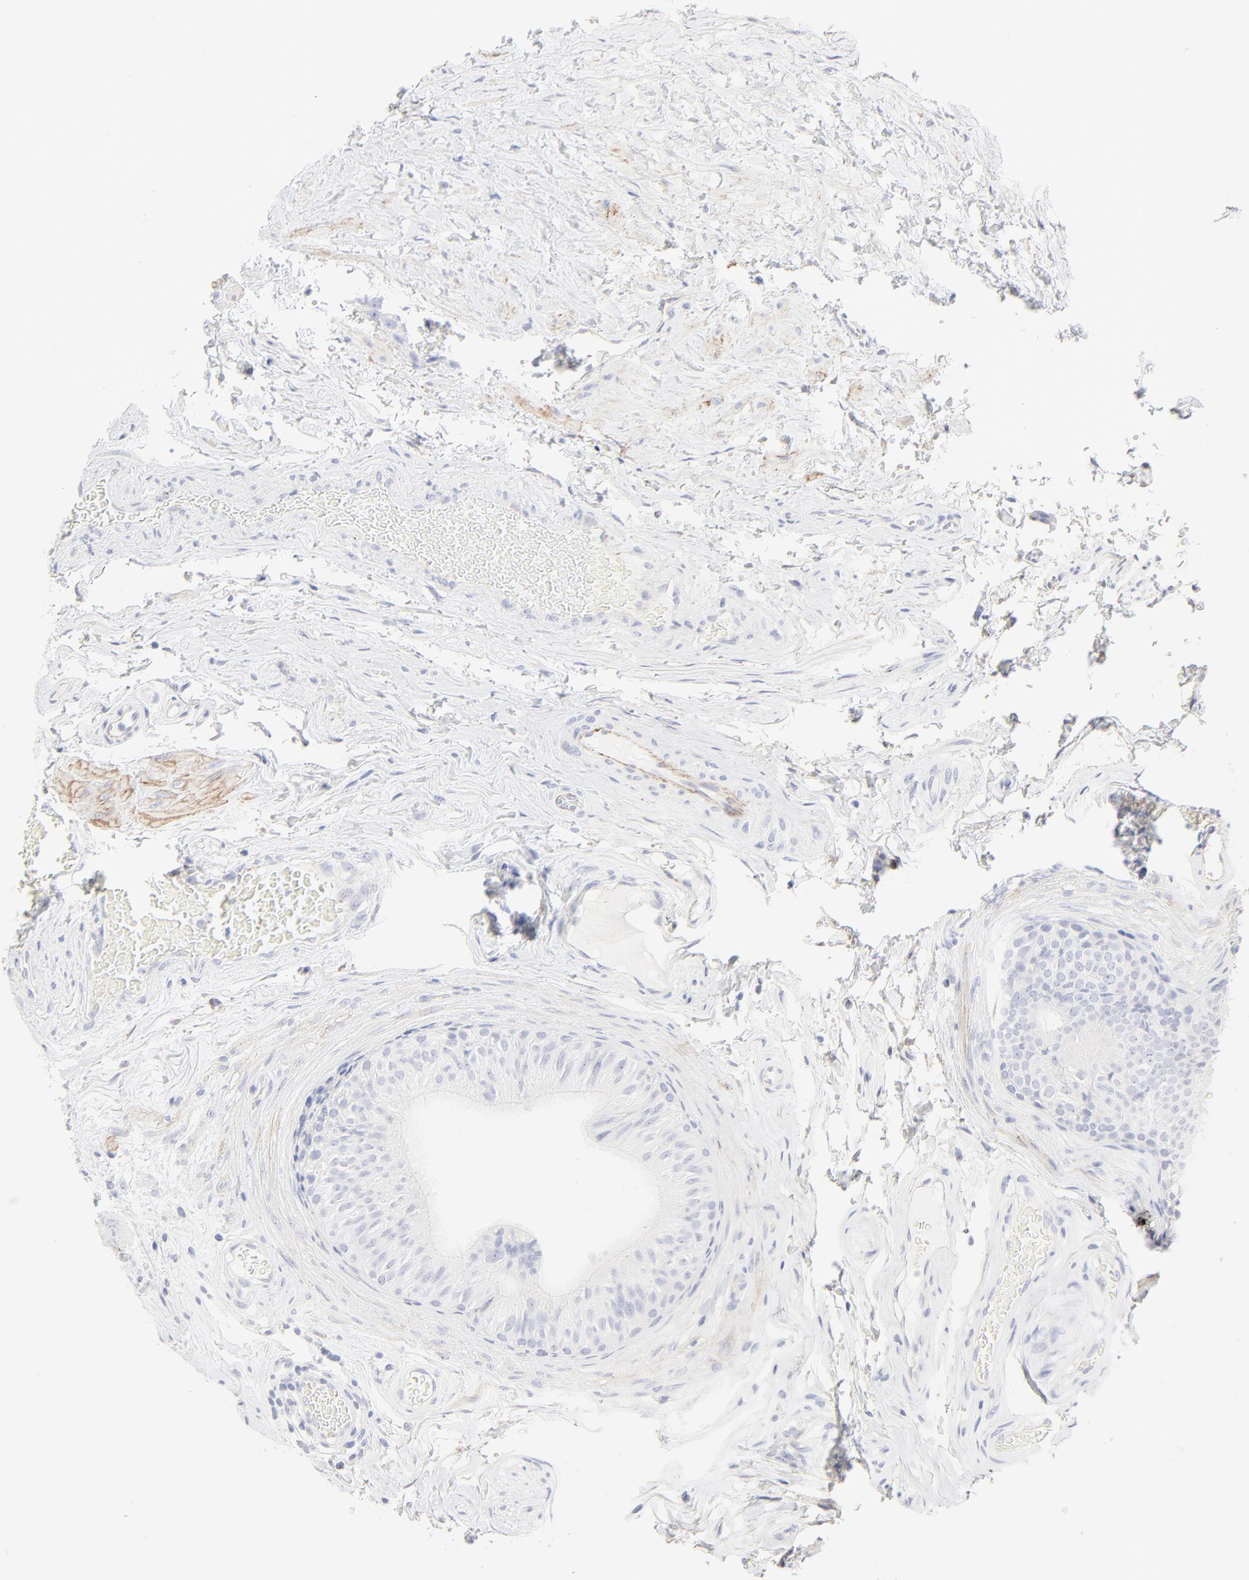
{"staining": {"intensity": "negative", "quantity": "none", "location": "none"}, "tissue": "epididymis", "cell_type": "Glandular cells", "image_type": "normal", "snomed": [{"axis": "morphology", "description": "Normal tissue, NOS"}, {"axis": "topography", "description": "Testis"}, {"axis": "topography", "description": "Epididymis"}], "caption": "Glandular cells are negative for protein expression in benign human epididymis. (DAB (3,3'-diaminobenzidine) immunohistochemistry (IHC), high magnification).", "gene": "ITGA5", "patient": {"sex": "male", "age": 36}}